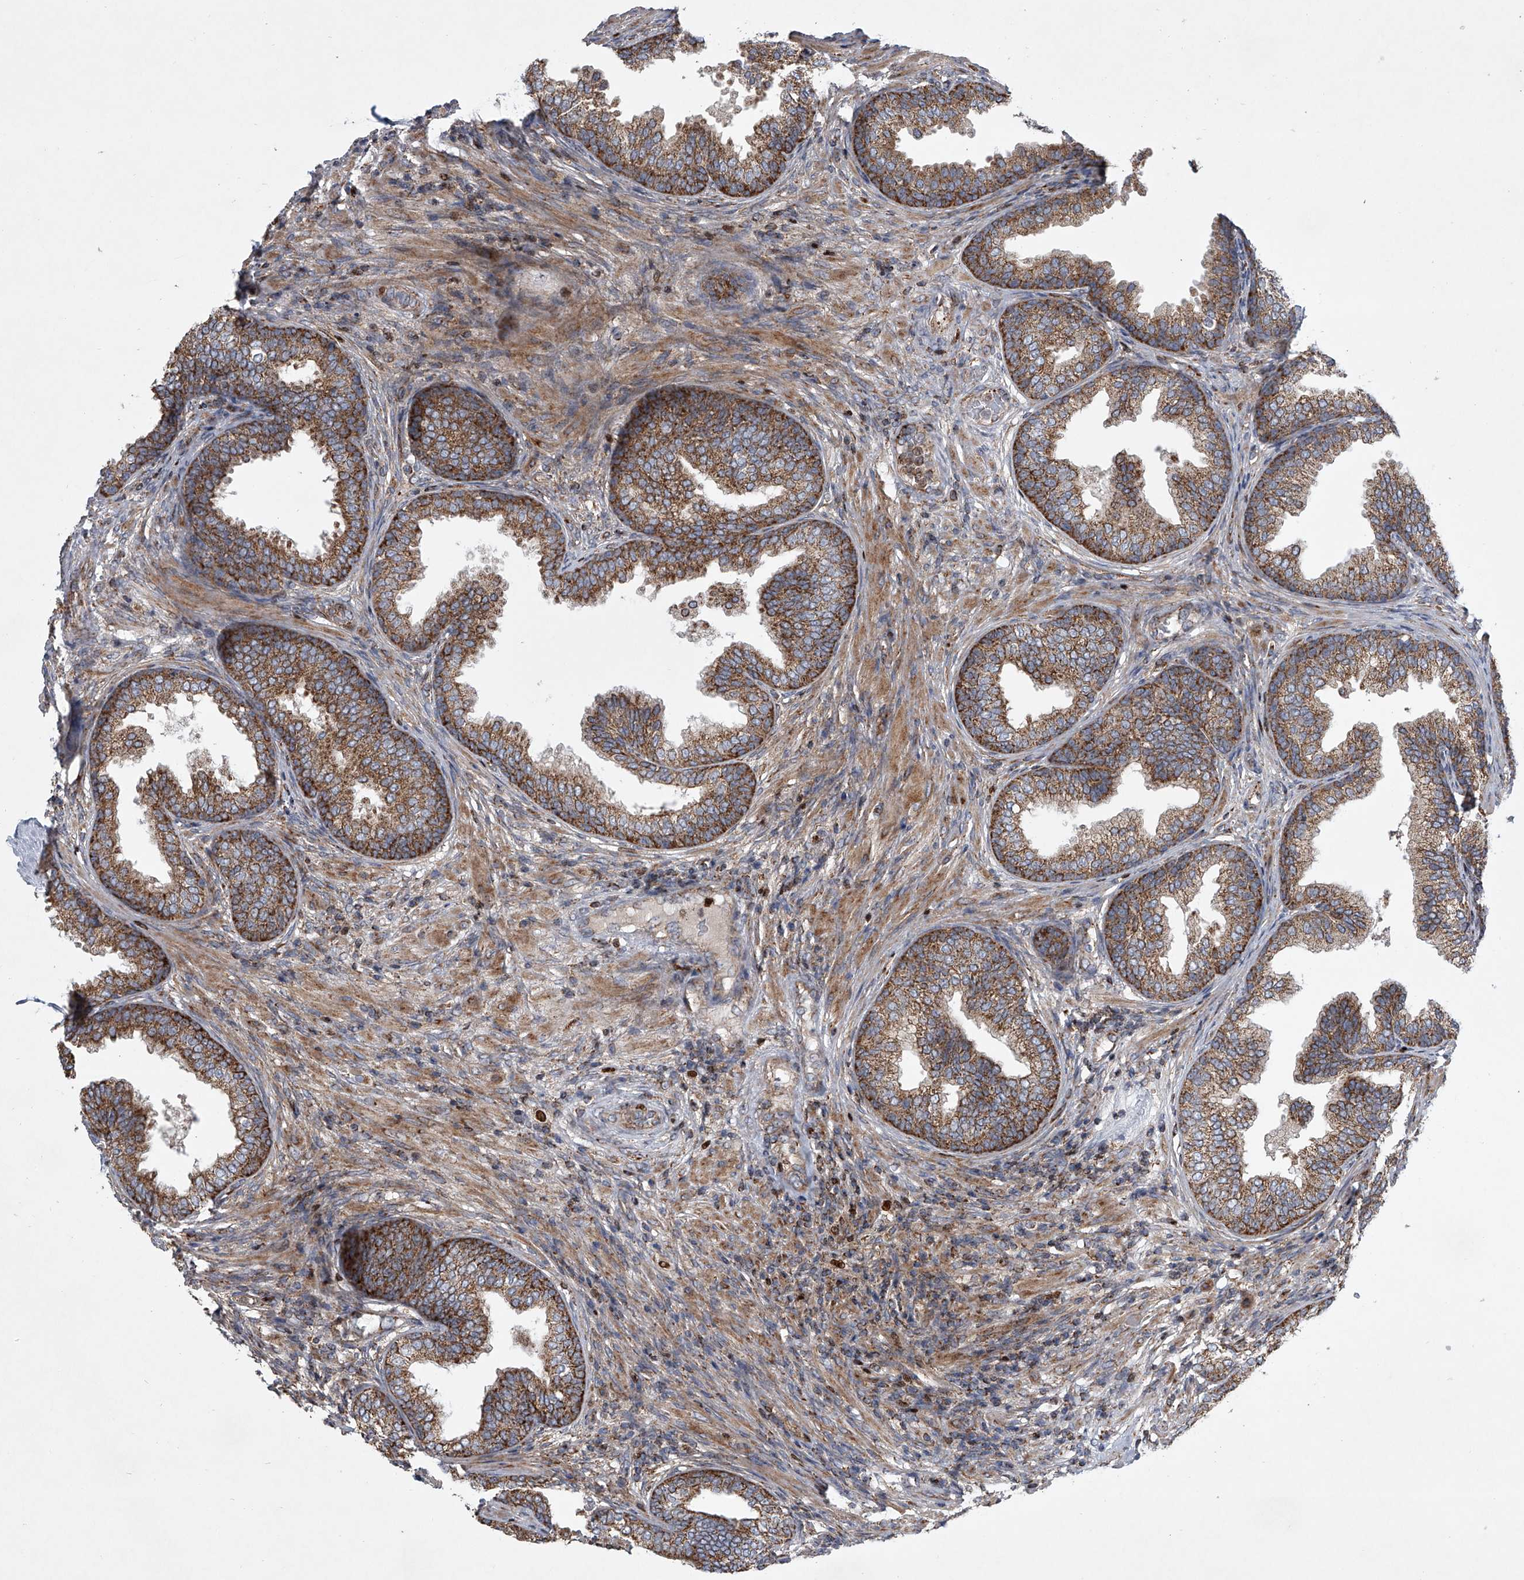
{"staining": {"intensity": "moderate", "quantity": ">75%", "location": "cytoplasmic/membranous"}, "tissue": "prostate", "cell_type": "Glandular cells", "image_type": "normal", "snomed": [{"axis": "morphology", "description": "Normal tissue, NOS"}, {"axis": "topography", "description": "Prostate"}], "caption": "Immunohistochemistry of benign prostate exhibits medium levels of moderate cytoplasmic/membranous expression in about >75% of glandular cells. Ihc stains the protein in brown and the nuclei are stained blue.", "gene": "STRADA", "patient": {"sex": "male", "age": 76}}